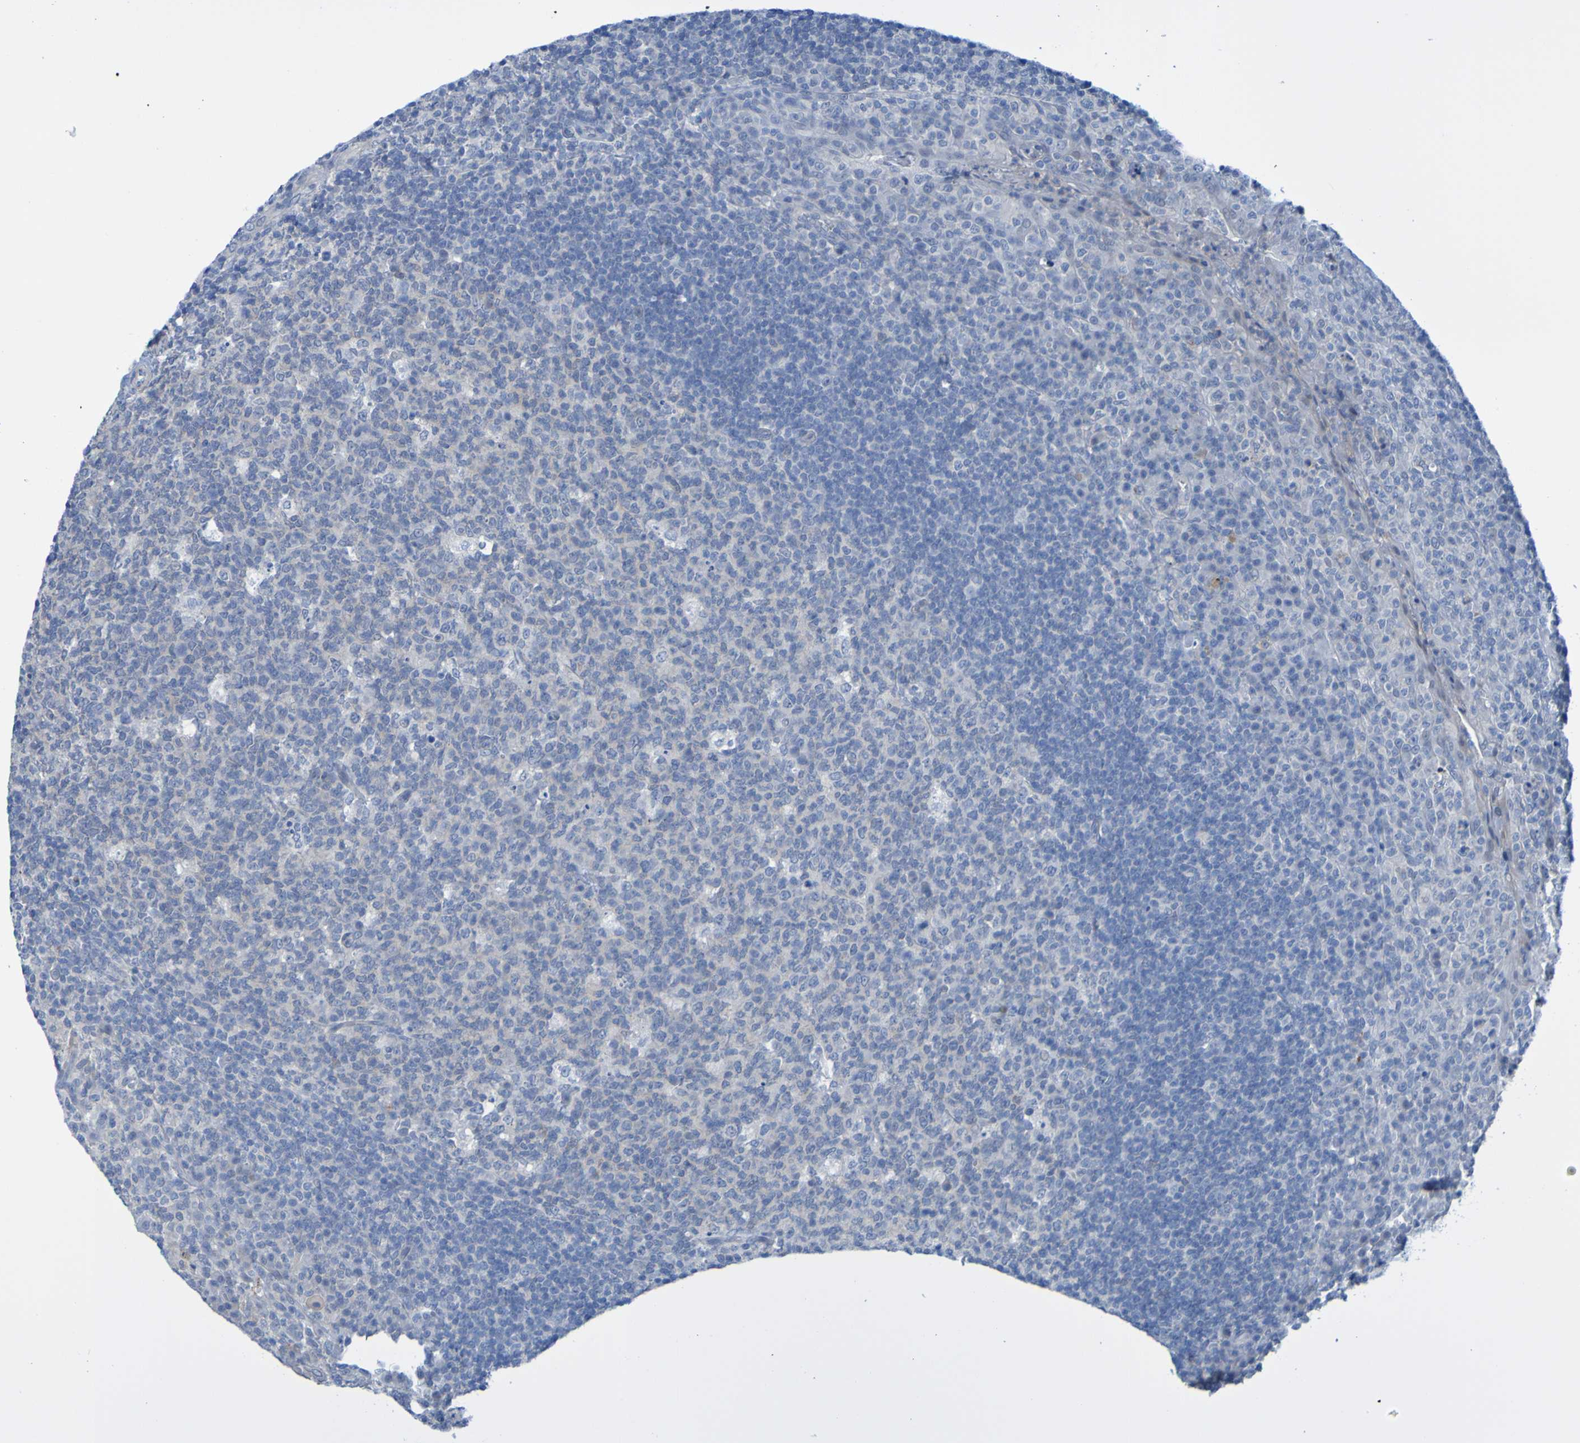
{"staining": {"intensity": "negative", "quantity": "none", "location": "none"}, "tissue": "tonsil", "cell_type": "Germinal center cells", "image_type": "normal", "snomed": [{"axis": "morphology", "description": "Normal tissue, NOS"}, {"axis": "topography", "description": "Tonsil"}], "caption": "Germinal center cells show no significant protein positivity in normal tonsil. (DAB IHC visualized using brightfield microscopy, high magnification).", "gene": "ACMSD", "patient": {"sex": "male", "age": 17}}